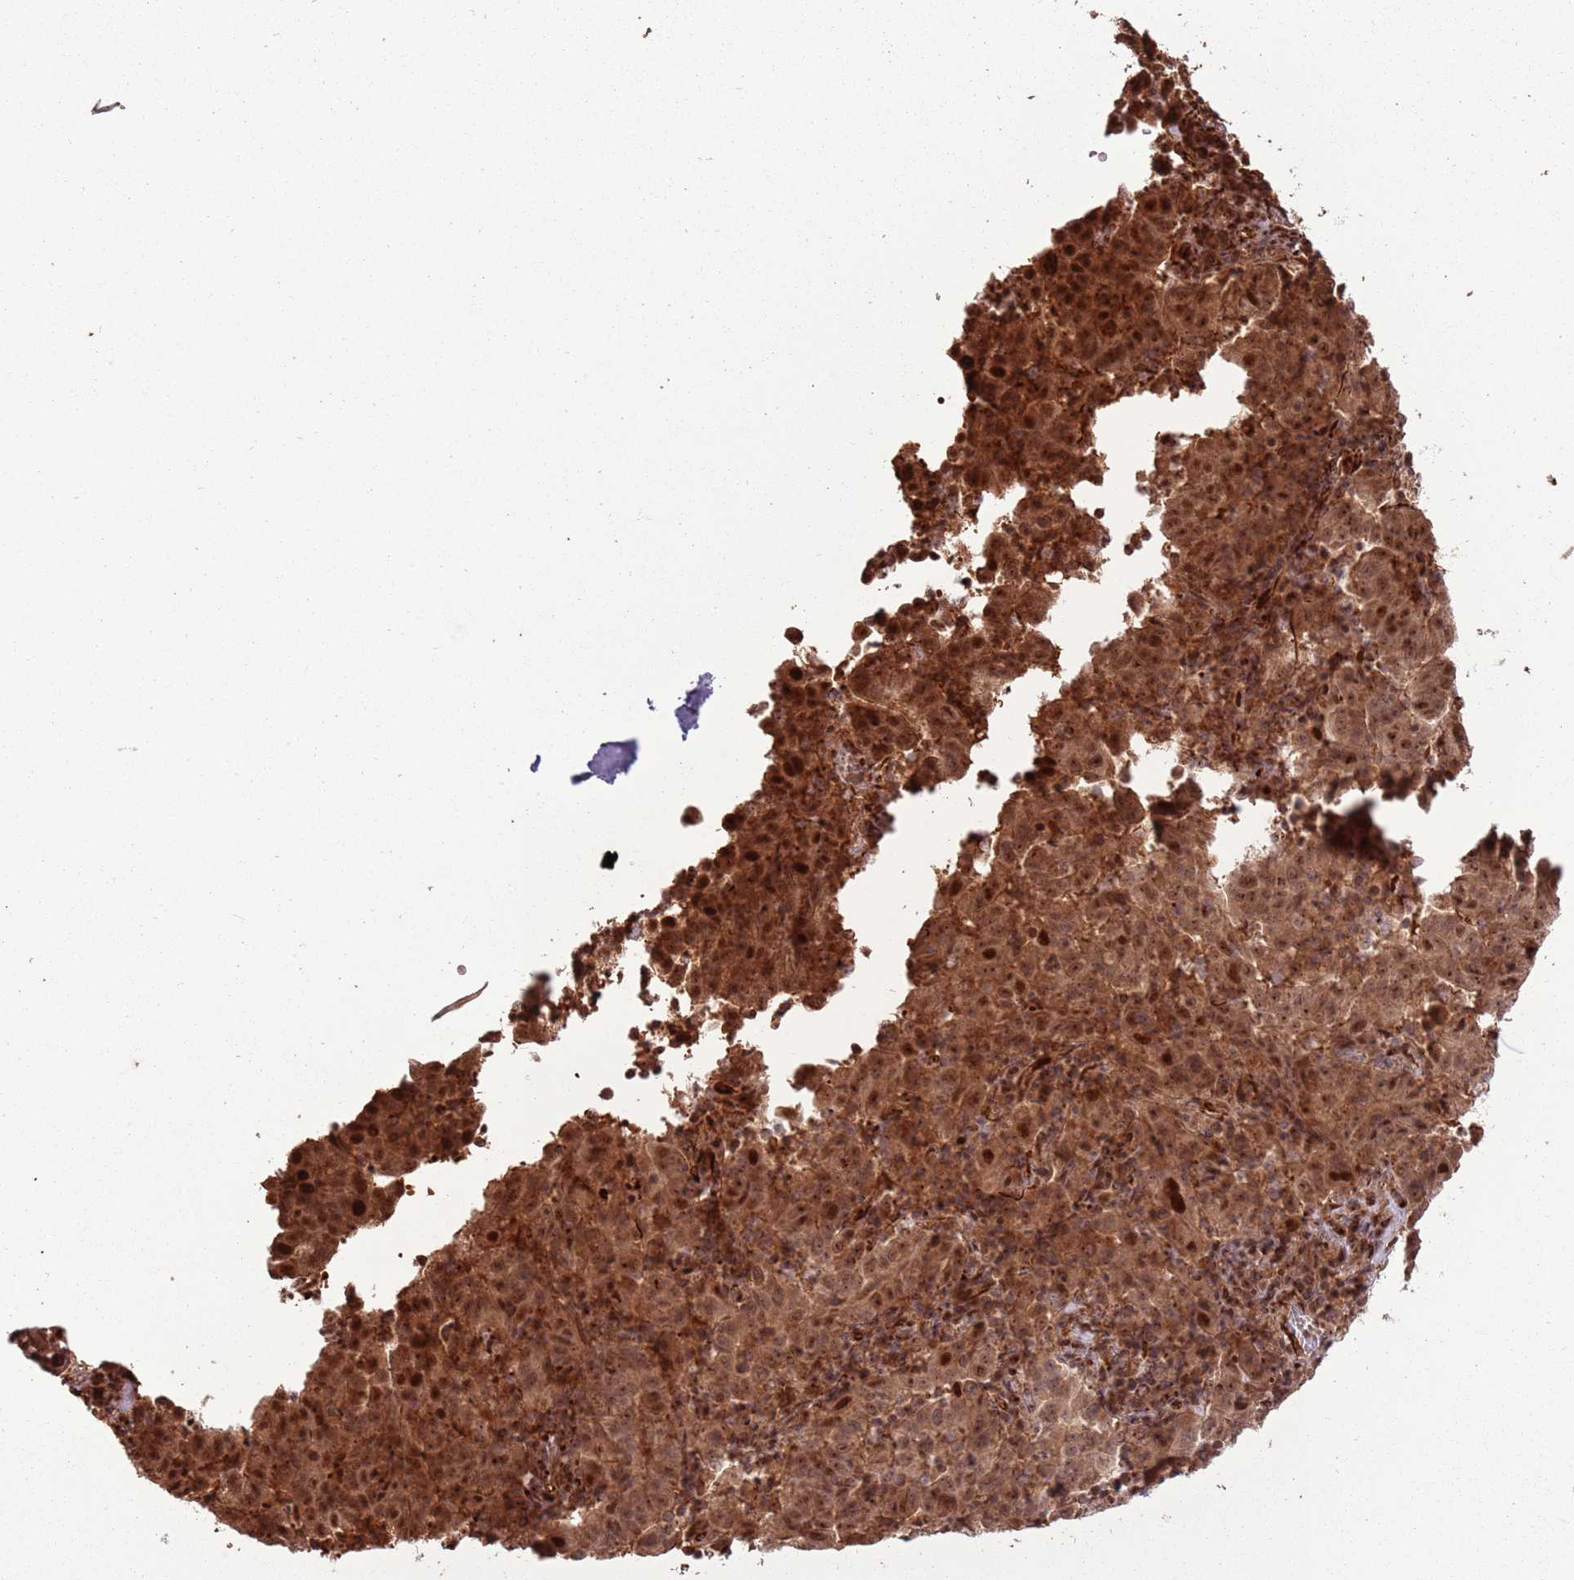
{"staining": {"intensity": "moderate", "quantity": ">75%", "location": "cytoplasmic/membranous,nuclear"}, "tissue": "pancreatic cancer", "cell_type": "Tumor cells", "image_type": "cancer", "snomed": [{"axis": "morphology", "description": "Adenocarcinoma, NOS"}, {"axis": "topography", "description": "Pancreas"}], "caption": "High-magnification brightfield microscopy of adenocarcinoma (pancreatic) stained with DAB (3,3'-diaminobenzidine) (brown) and counterstained with hematoxylin (blue). tumor cells exhibit moderate cytoplasmic/membranous and nuclear staining is present in about>75% of cells.", "gene": "ADAMTS3", "patient": {"sex": "male", "age": 63}}